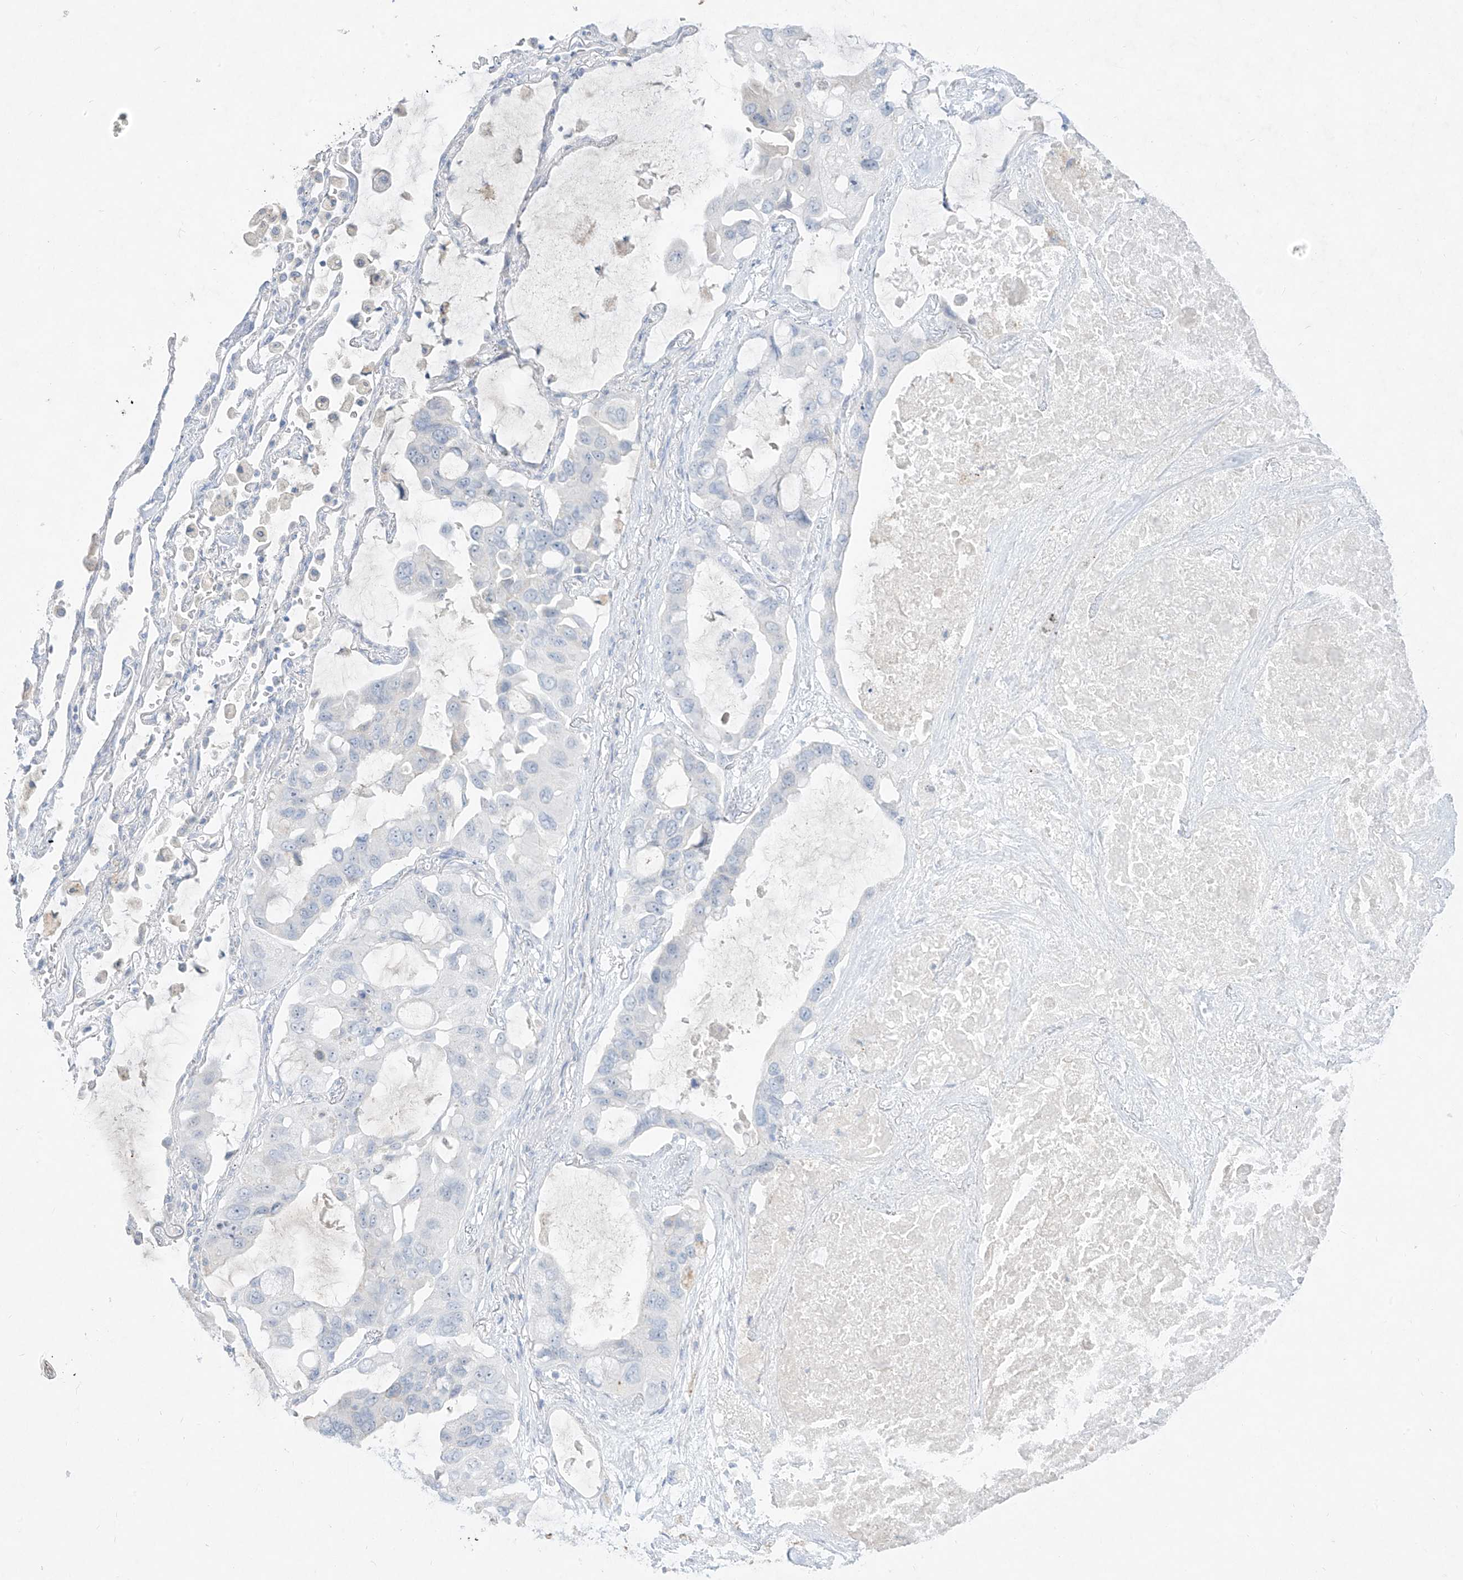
{"staining": {"intensity": "negative", "quantity": "none", "location": "none"}, "tissue": "lung cancer", "cell_type": "Tumor cells", "image_type": "cancer", "snomed": [{"axis": "morphology", "description": "Squamous cell carcinoma, NOS"}, {"axis": "topography", "description": "Lung"}], "caption": "IHC of human lung cancer (squamous cell carcinoma) demonstrates no staining in tumor cells.", "gene": "TGM4", "patient": {"sex": "female", "age": 73}}